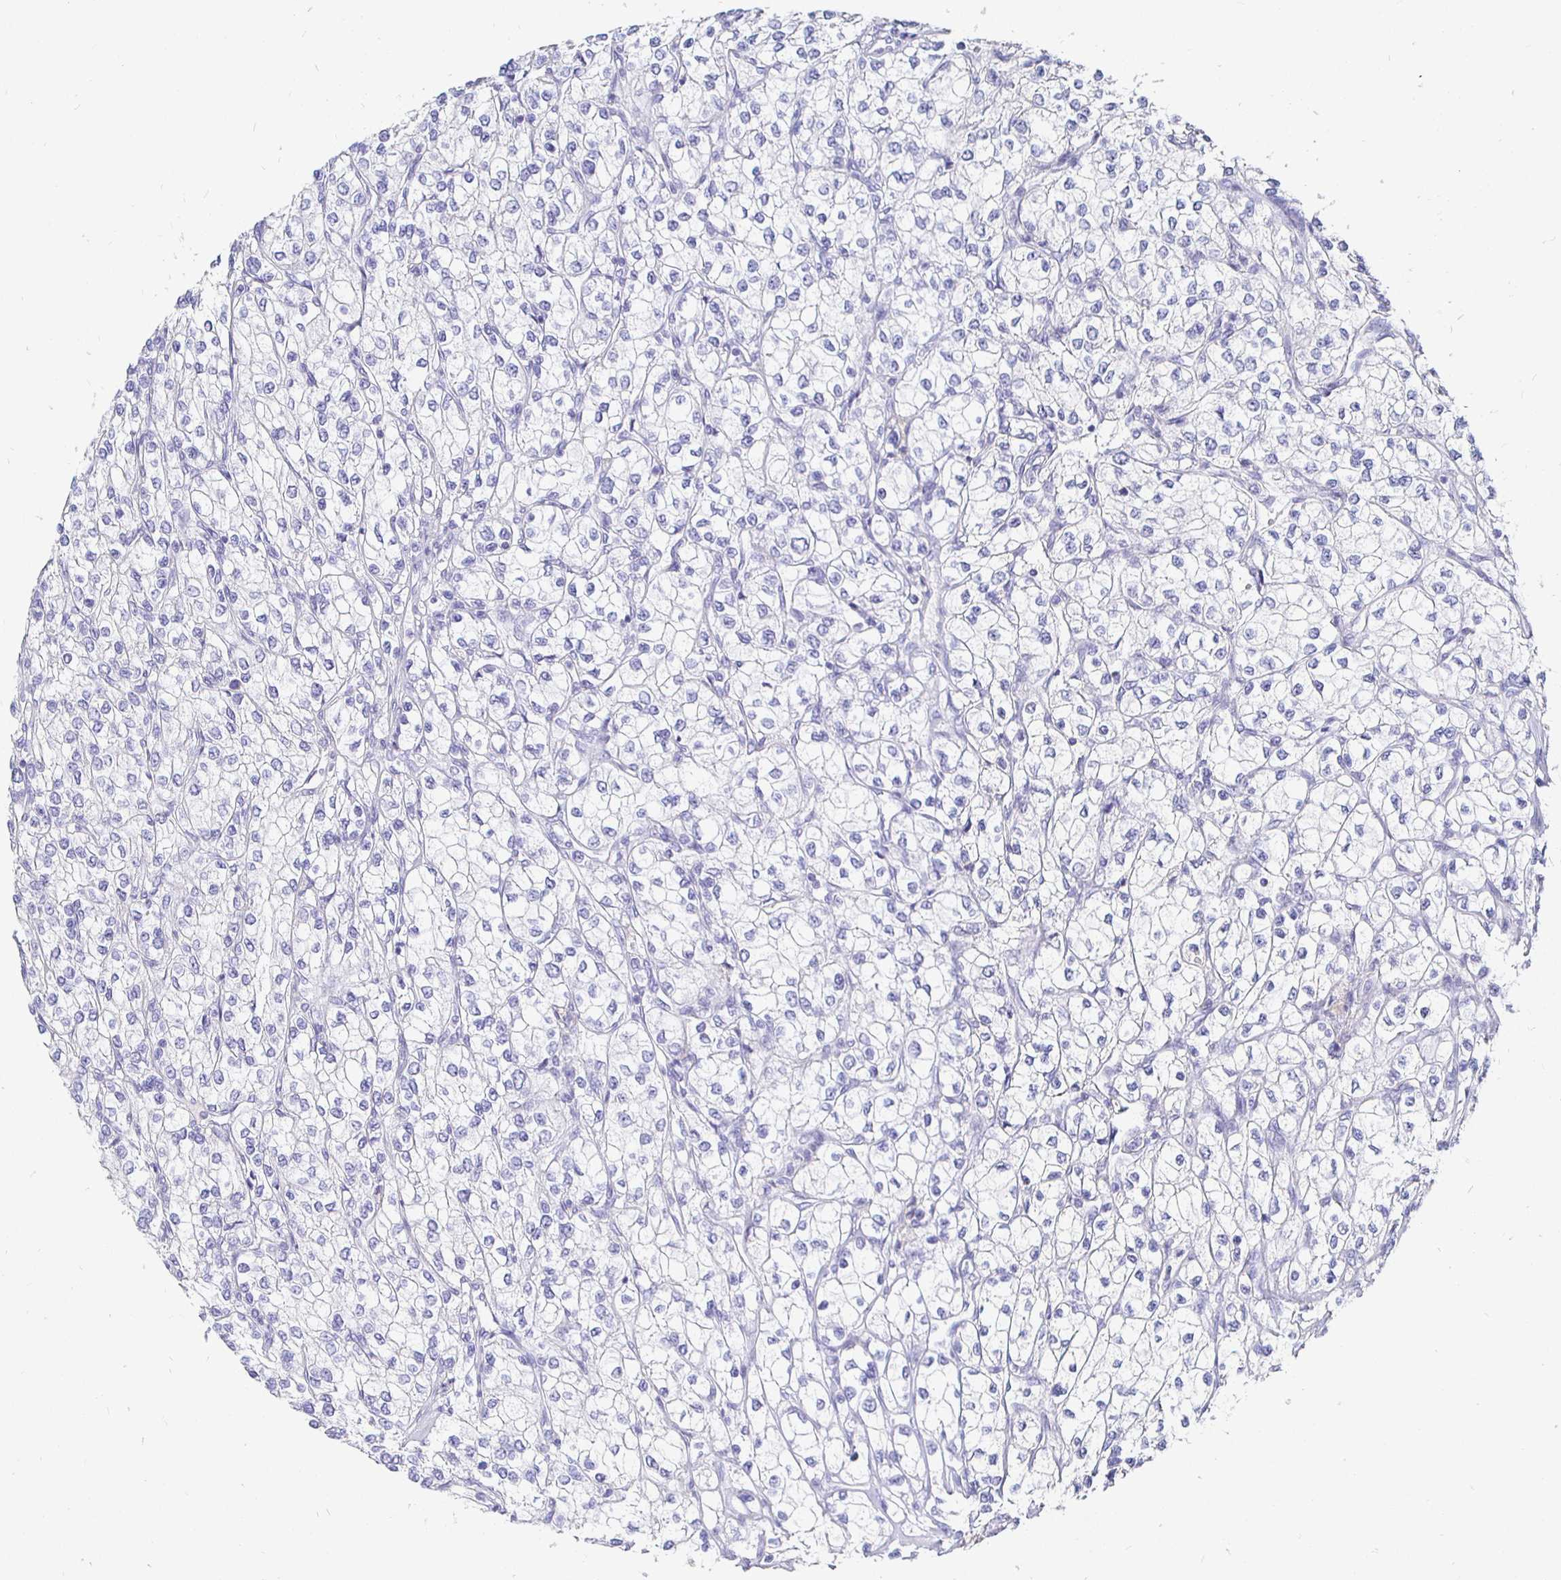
{"staining": {"intensity": "negative", "quantity": "none", "location": "none"}, "tissue": "renal cancer", "cell_type": "Tumor cells", "image_type": "cancer", "snomed": [{"axis": "morphology", "description": "Adenocarcinoma, NOS"}, {"axis": "topography", "description": "Kidney"}], "caption": "Tumor cells are negative for brown protein staining in renal cancer.", "gene": "CR2", "patient": {"sex": "male", "age": 80}}